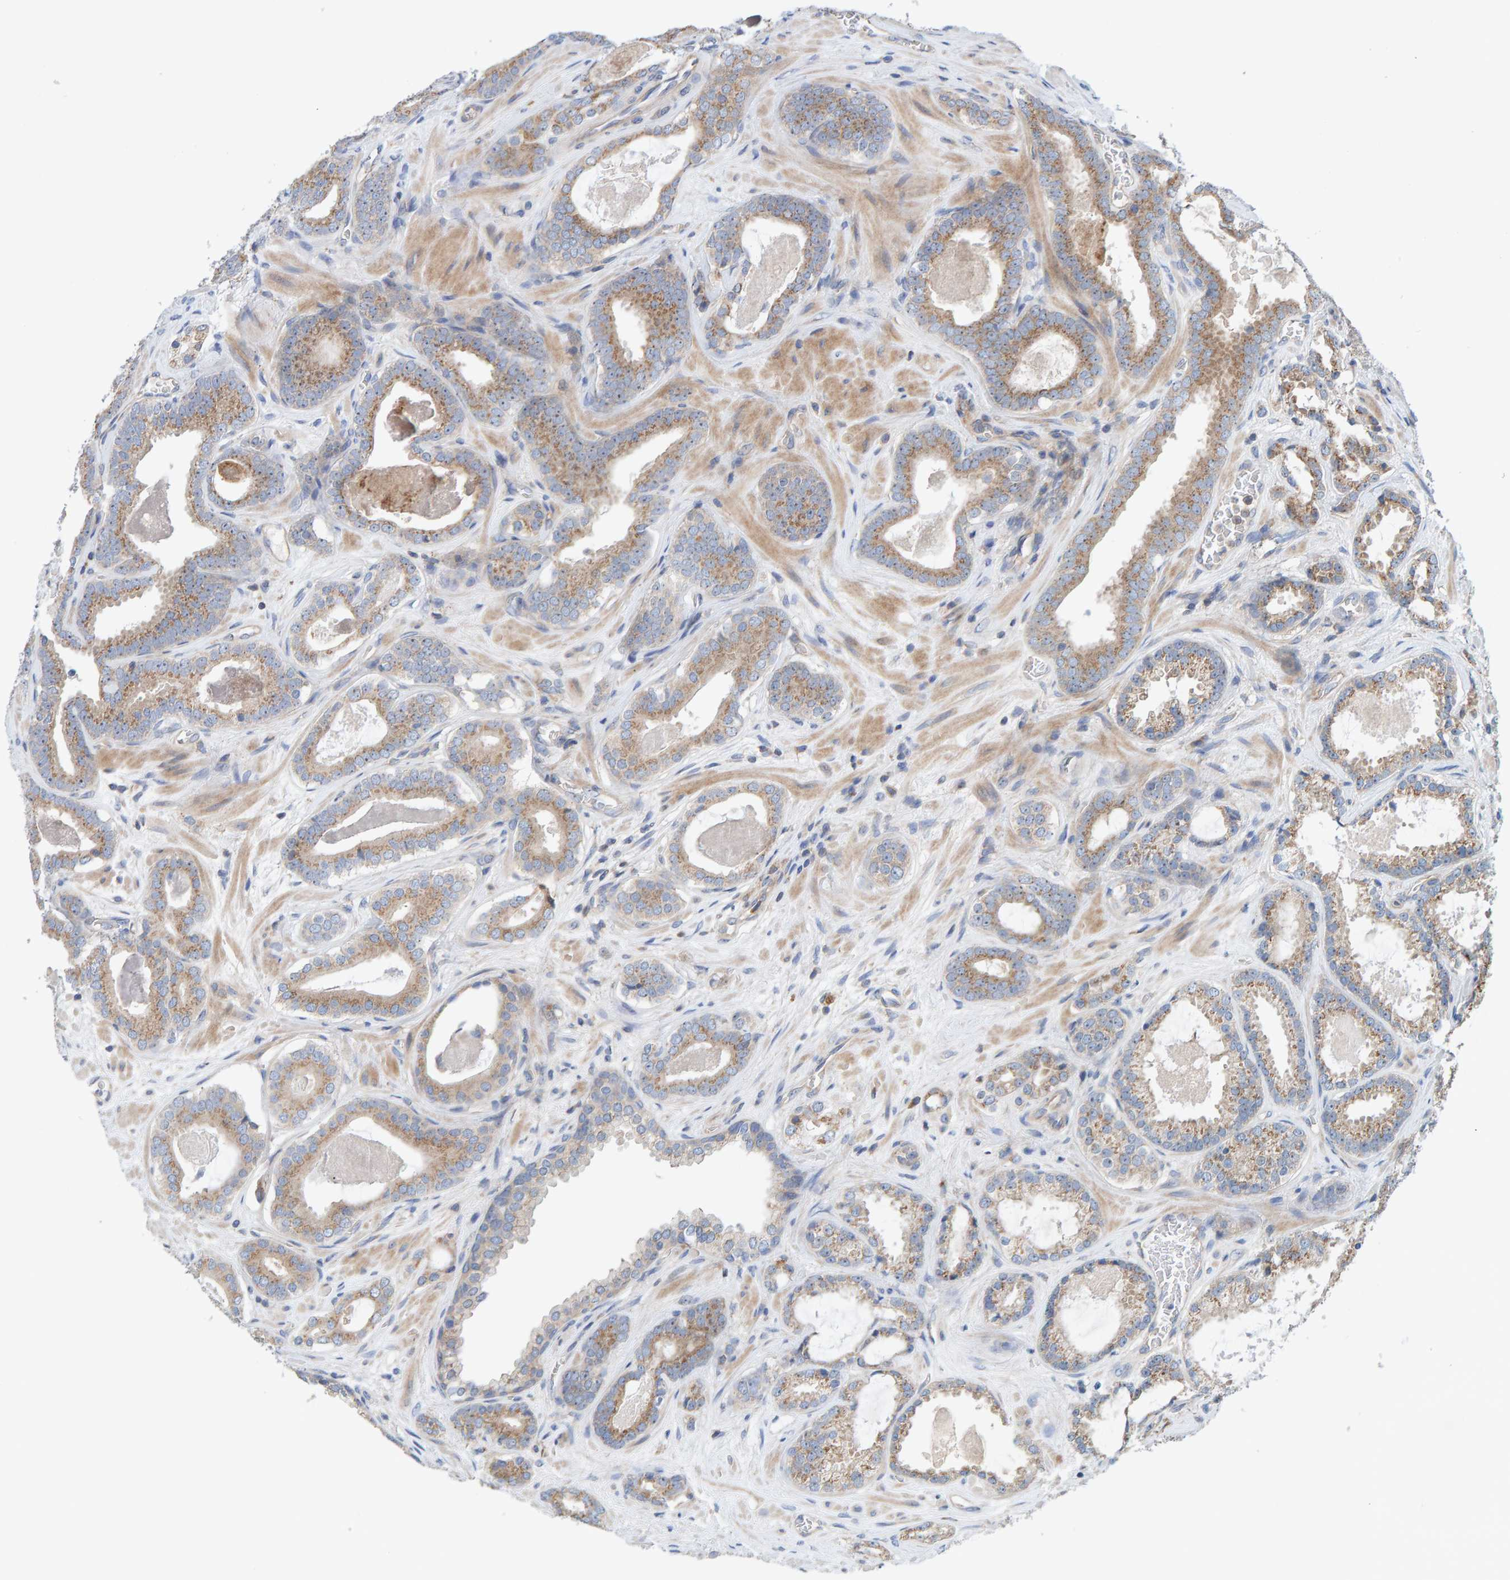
{"staining": {"intensity": "moderate", "quantity": ">75%", "location": "cytoplasmic/membranous"}, "tissue": "prostate cancer", "cell_type": "Tumor cells", "image_type": "cancer", "snomed": [{"axis": "morphology", "description": "Adenocarcinoma, High grade"}, {"axis": "topography", "description": "Prostate"}], "caption": "Immunohistochemical staining of high-grade adenocarcinoma (prostate) shows medium levels of moderate cytoplasmic/membranous positivity in about >75% of tumor cells. (DAB (3,3'-diaminobenzidine) IHC, brown staining for protein, blue staining for nuclei).", "gene": "CCM2", "patient": {"sex": "male", "age": 60}}